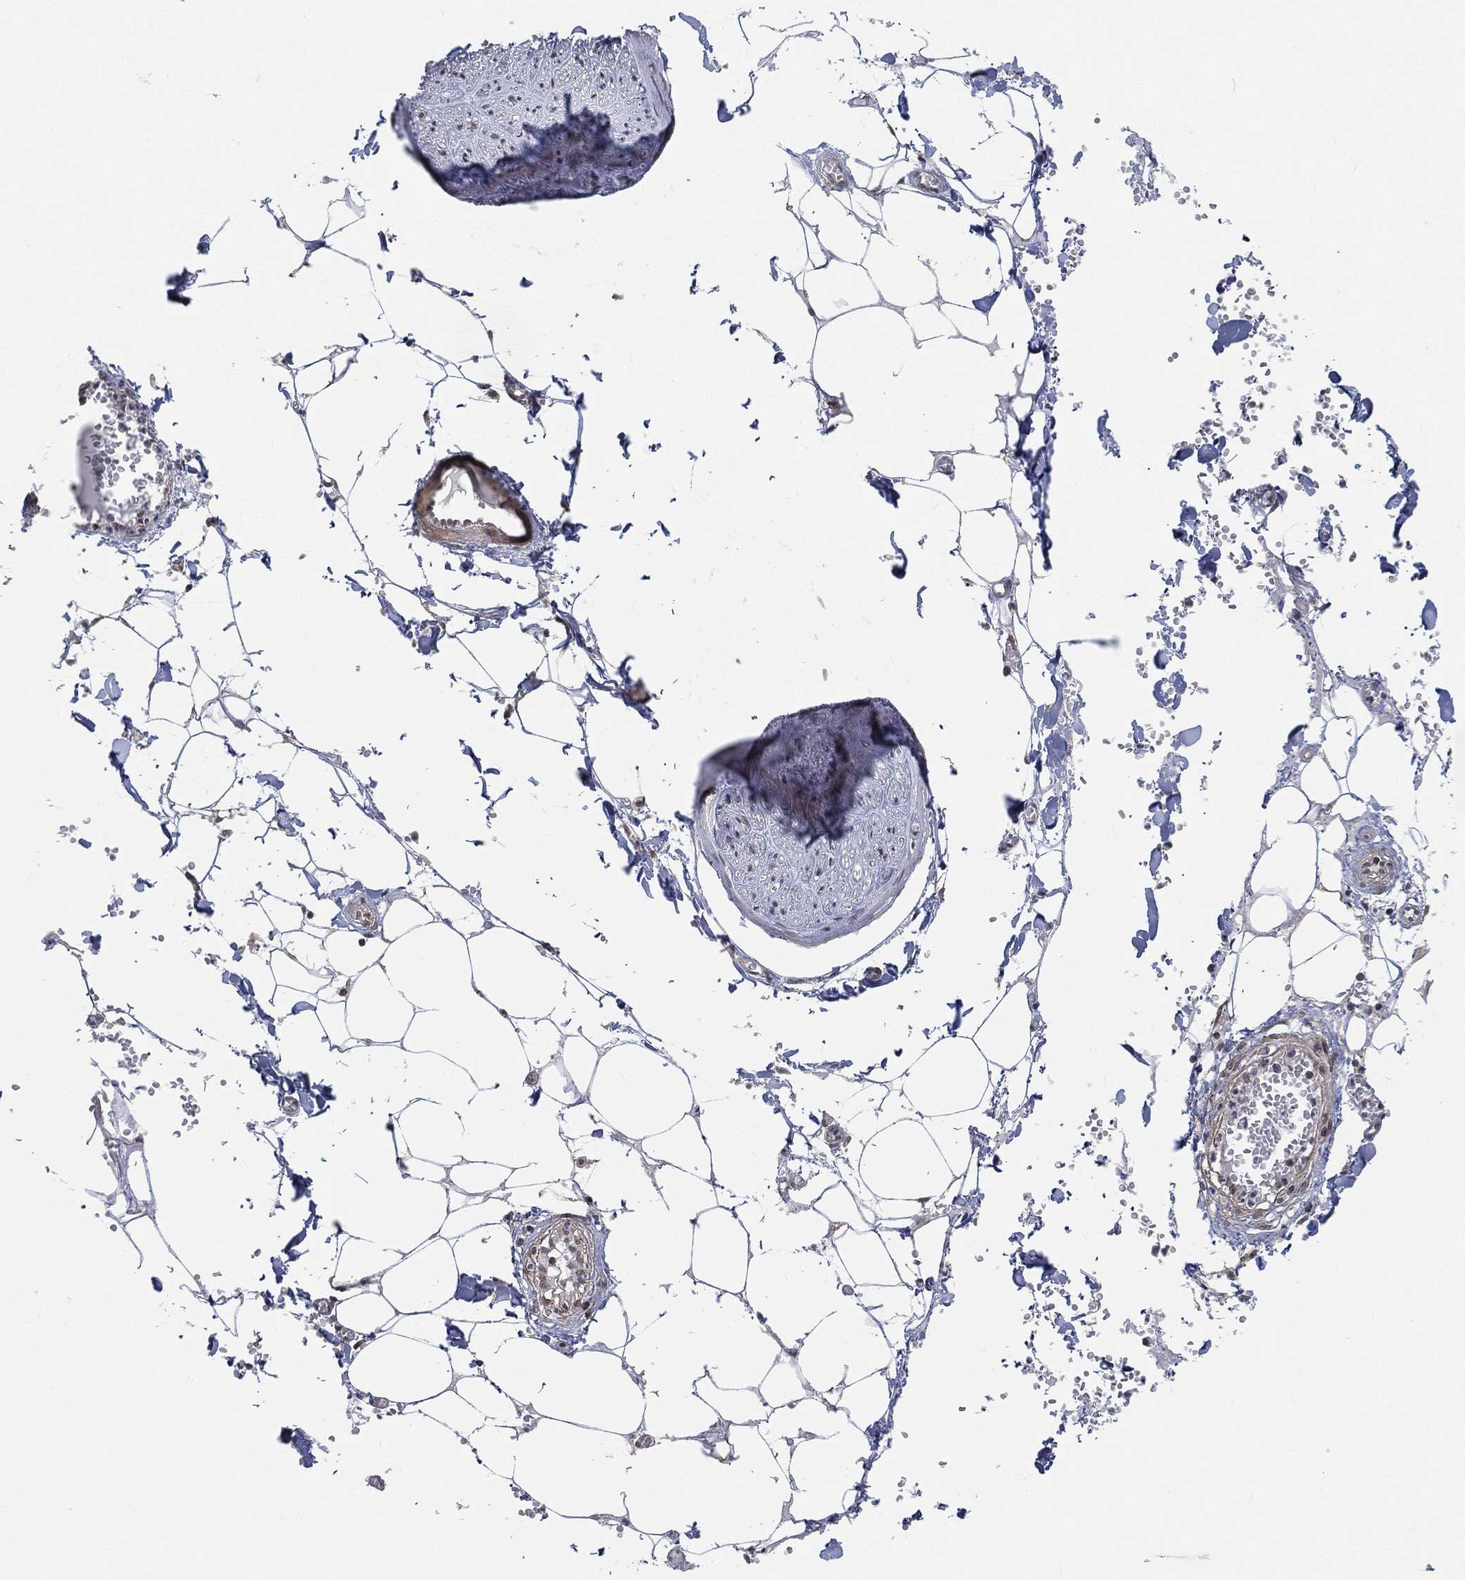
{"staining": {"intensity": "negative", "quantity": "none", "location": "none"}, "tissue": "adipose tissue", "cell_type": "Adipocytes", "image_type": "normal", "snomed": [{"axis": "morphology", "description": "Normal tissue, NOS"}, {"axis": "morphology", "description": "Squamous cell carcinoma, NOS"}, {"axis": "topography", "description": "Cartilage tissue"}, {"axis": "topography", "description": "Lung"}], "caption": "High power microscopy photomicrograph of an immunohistochemistry histopathology image of benign adipose tissue, revealing no significant staining in adipocytes. (Brightfield microscopy of DAB (3,3'-diaminobenzidine) immunohistochemistry (IHC) at high magnification).", "gene": "RSRC2", "patient": {"sex": "male", "age": 66}}